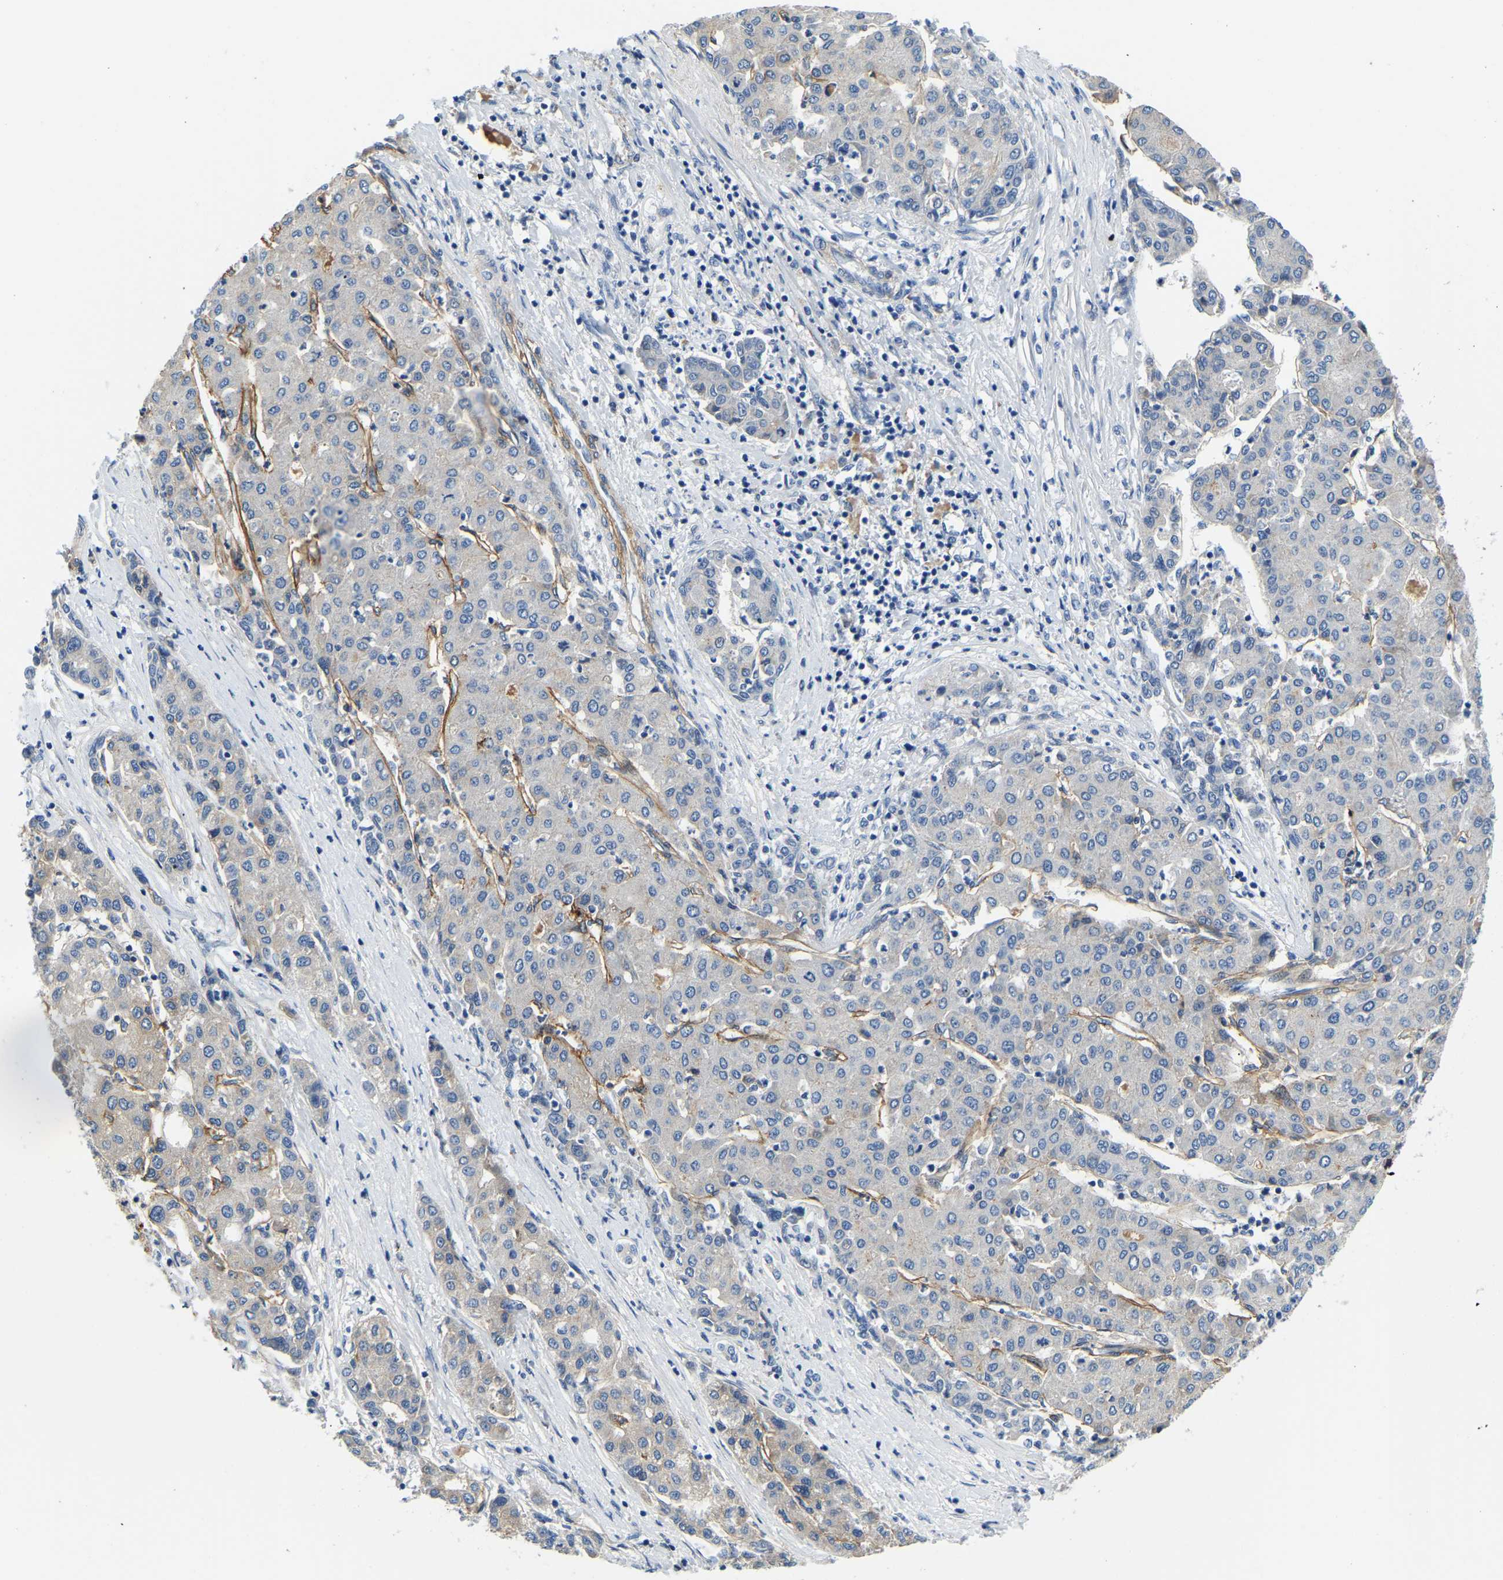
{"staining": {"intensity": "negative", "quantity": "none", "location": "none"}, "tissue": "liver cancer", "cell_type": "Tumor cells", "image_type": "cancer", "snomed": [{"axis": "morphology", "description": "Carcinoma, Hepatocellular, NOS"}, {"axis": "topography", "description": "Liver"}], "caption": "Immunohistochemical staining of hepatocellular carcinoma (liver) reveals no significant positivity in tumor cells.", "gene": "LIAS", "patient": {"sex": "male", "age": 65}}